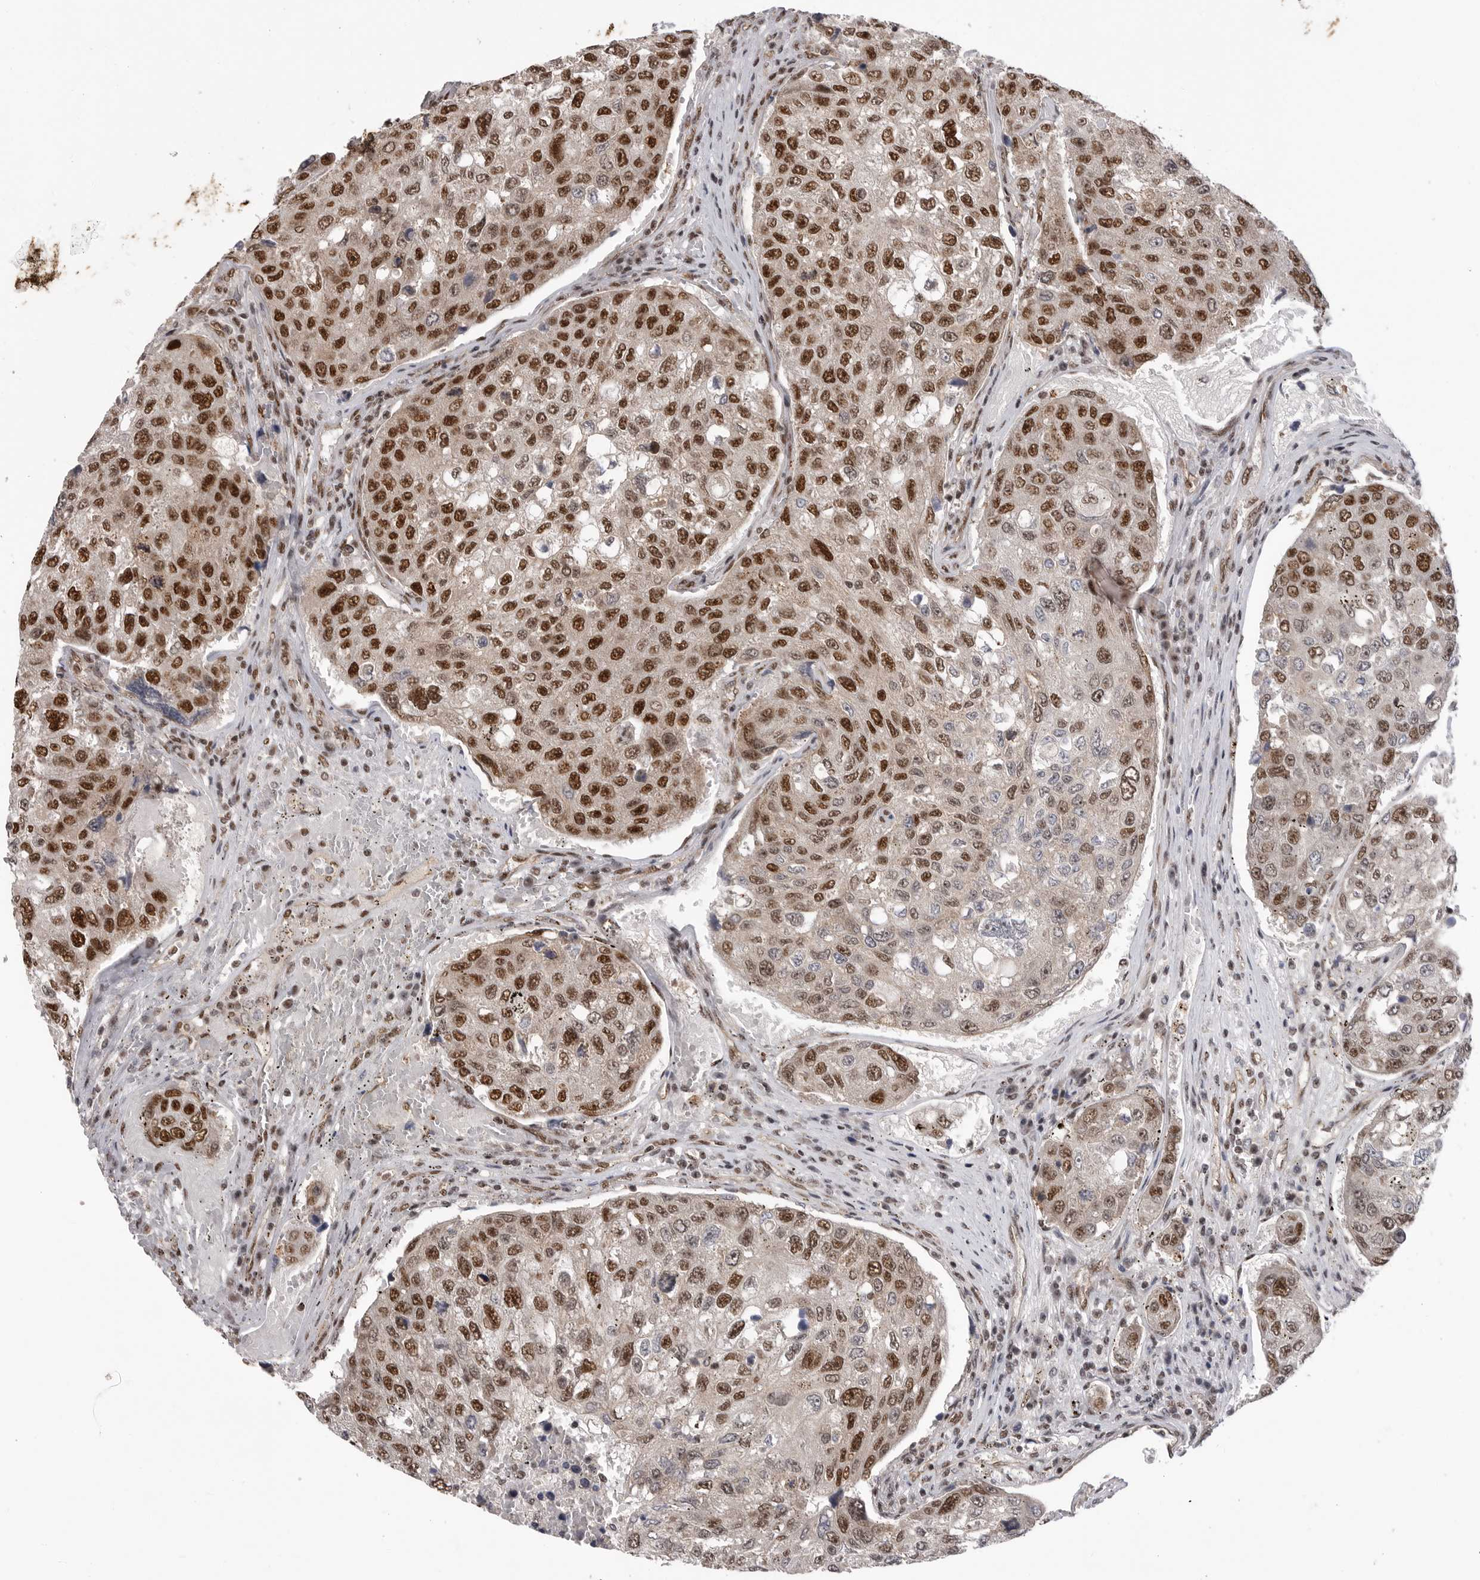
{"staining": {"intensity": "strong", "quantity": ">75%", "location": "nuclear"}, "tissue": "urothelial cancer", "cell_type": "Tumor cells", "image_type": "cancer", "snomed": [{"axis": "morphology", "description": "Urothelial carcinoma, High grade"}, {"axis": "topography", "description": "Lymph node"}, {"axis": "topography", "description": "Urinary bladder"}], "caption": "The histopathology image demonstrates immunohistochemical staining of urothelial cancer. There is strong nuclear staining is appreciated in approximately >75% of tumor cells.", "gene": "PPP1R8", "patient": {"sex": "male", "age": 51}}